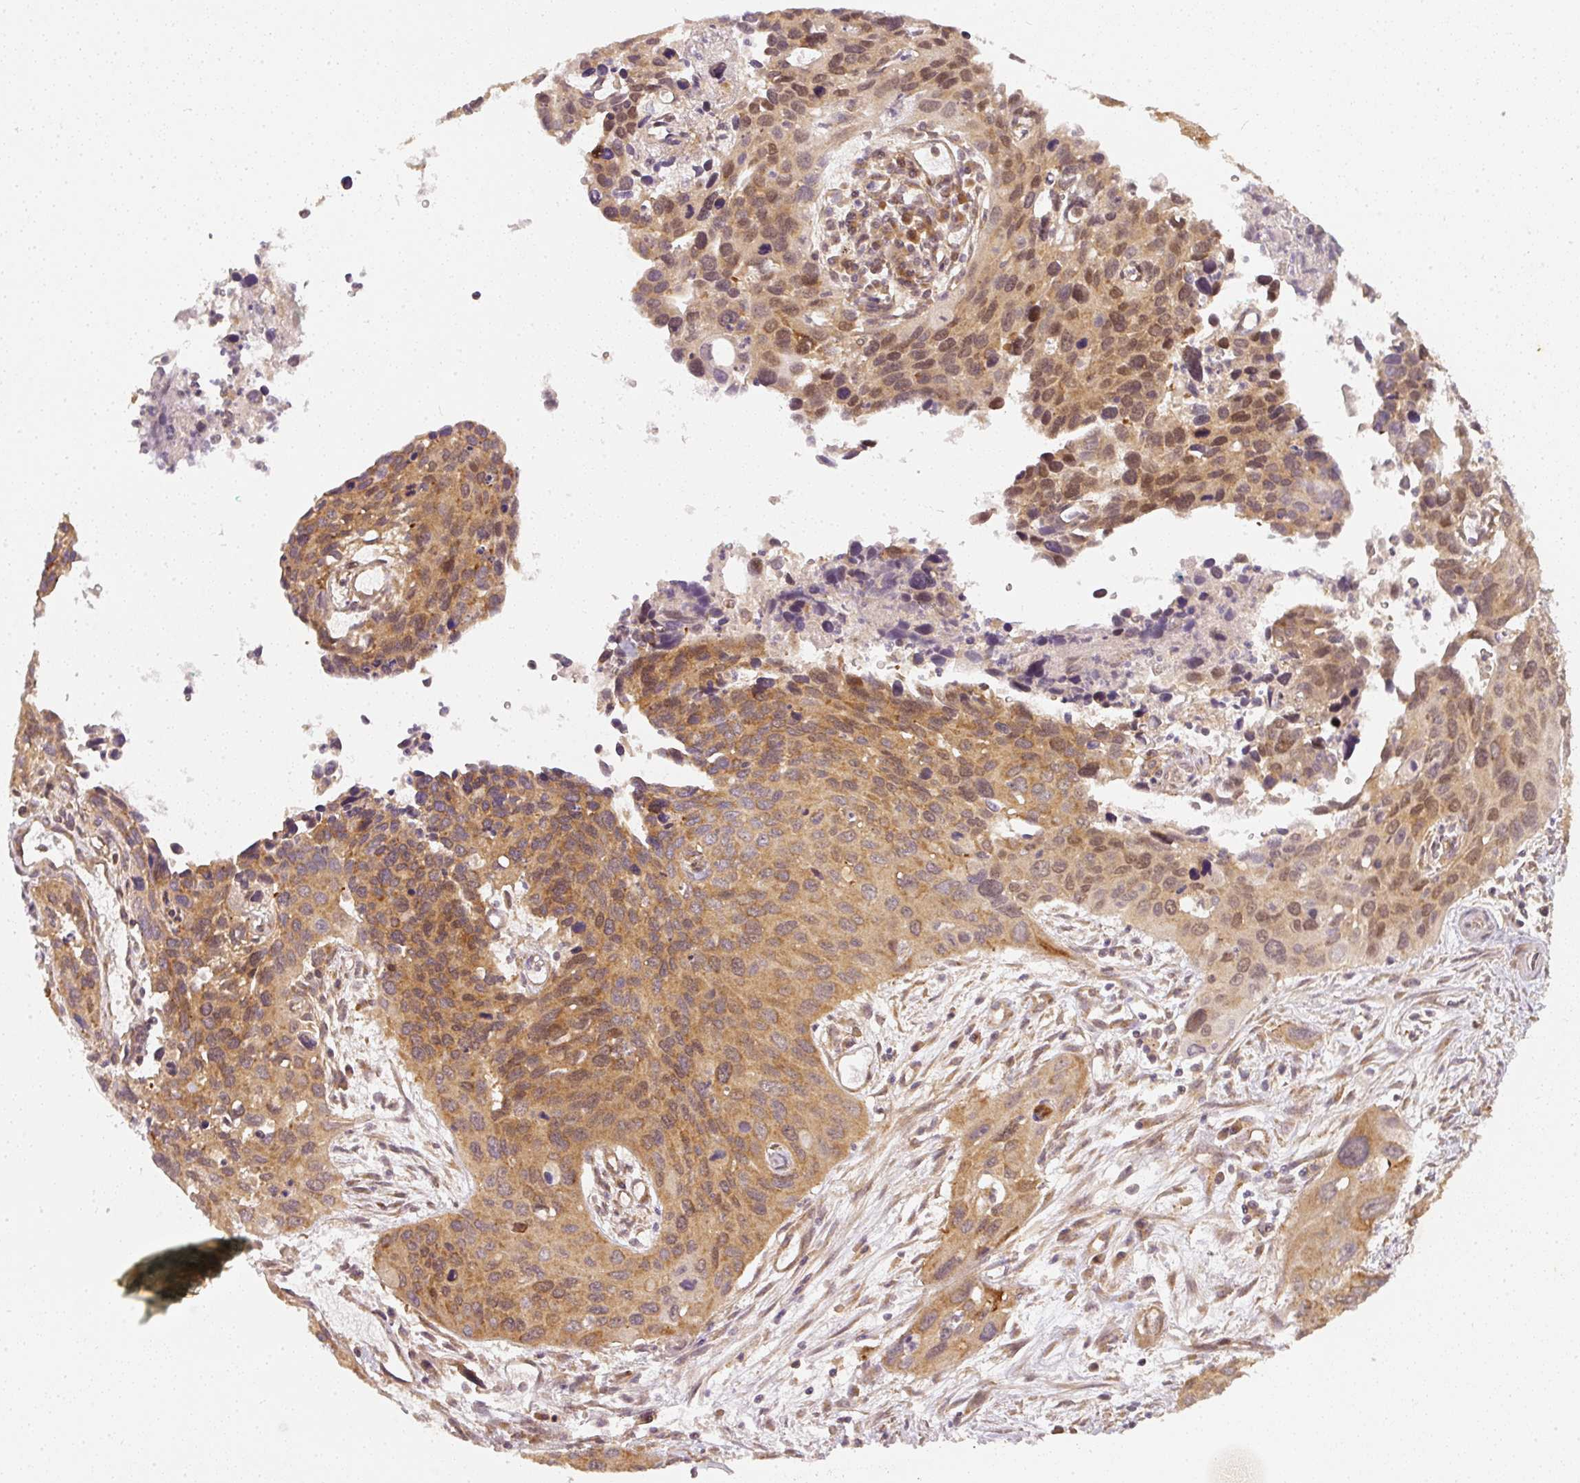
{"staining": {"intensity": "moderate", "quantity": ">75%", "location": "cytoplasmic/membranous,nuclear"}, "tissue": "cervical cancer", "cell_type": "Tumor cells", "image_type": "cancer", "snomed": [{"axis": "morphology", "description": "Squamous cell carcinoma, NOS"}, {"axis": "topography", "description": "Cervix"}], "caption": "Human cervical cancer (squamous cell carcinoma) stained for a protein (brown) exhibits moderate cytoplasmic/membranous and nuclear positive expression in about >75% of tumor cells.", "gene": "ZNF580", "patient": {"sex": "female", "age": 55}}